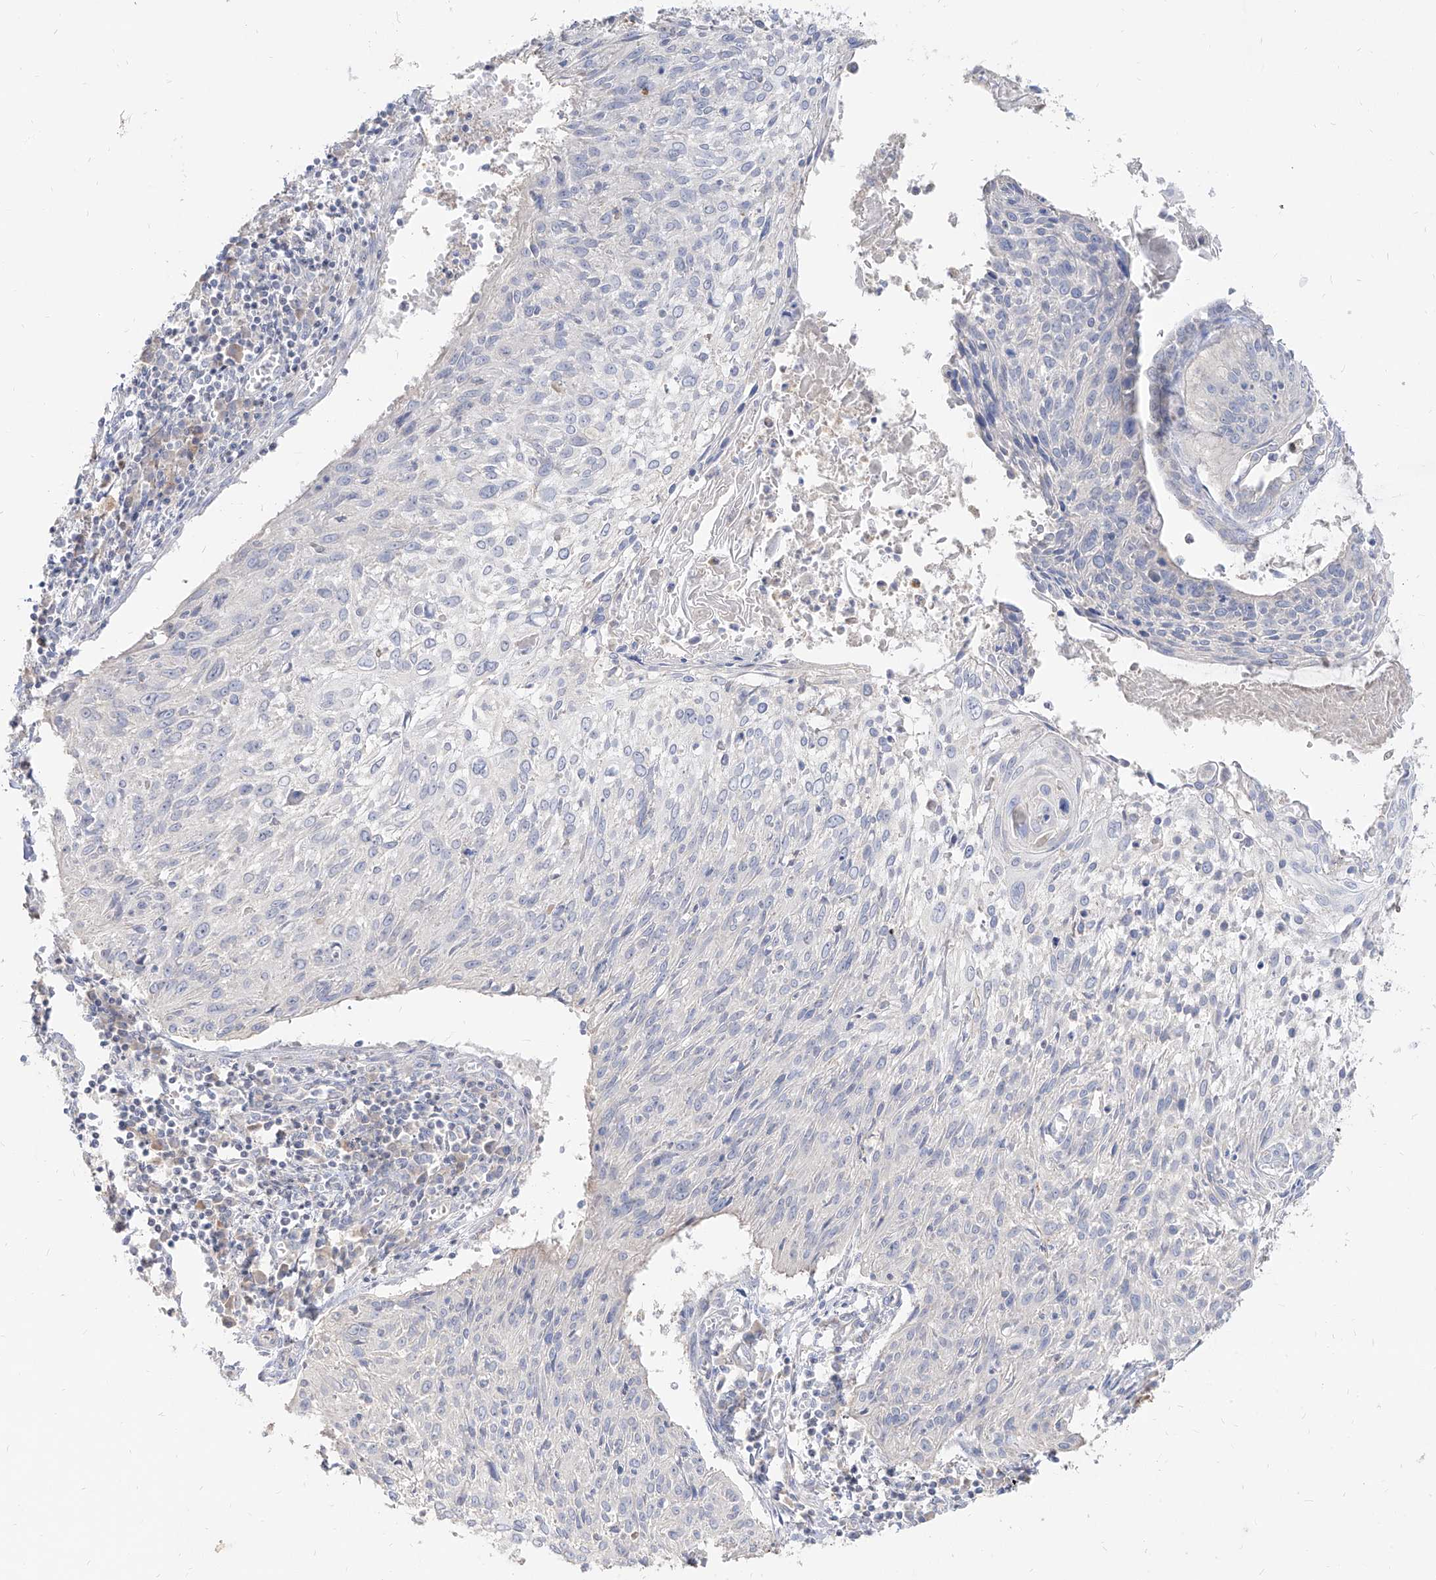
{"staining": {"intensity": "negative", "quantity": "none", "location": "none"}, "tissue": "cervical cancer", "cell_type": "Tumor cells", "image_type": "cancer", "snomed": [{"axis": "morphology", "description": "Squamous cell carcinoma, NOS"}, {"axis": "topography", "description": "Cervix"}], "caption": "DAB immunohistochemical staining of human squamous cell carcinoma (cervical) reveals no significant positivity in tumor cells. Brightfield microscopy of IHC stained with DAB (brown) and hematoxylin (blue), captured at high magnification.", "gene": "RBFOX3", "patient": {"sex": "female", "age": 51}}